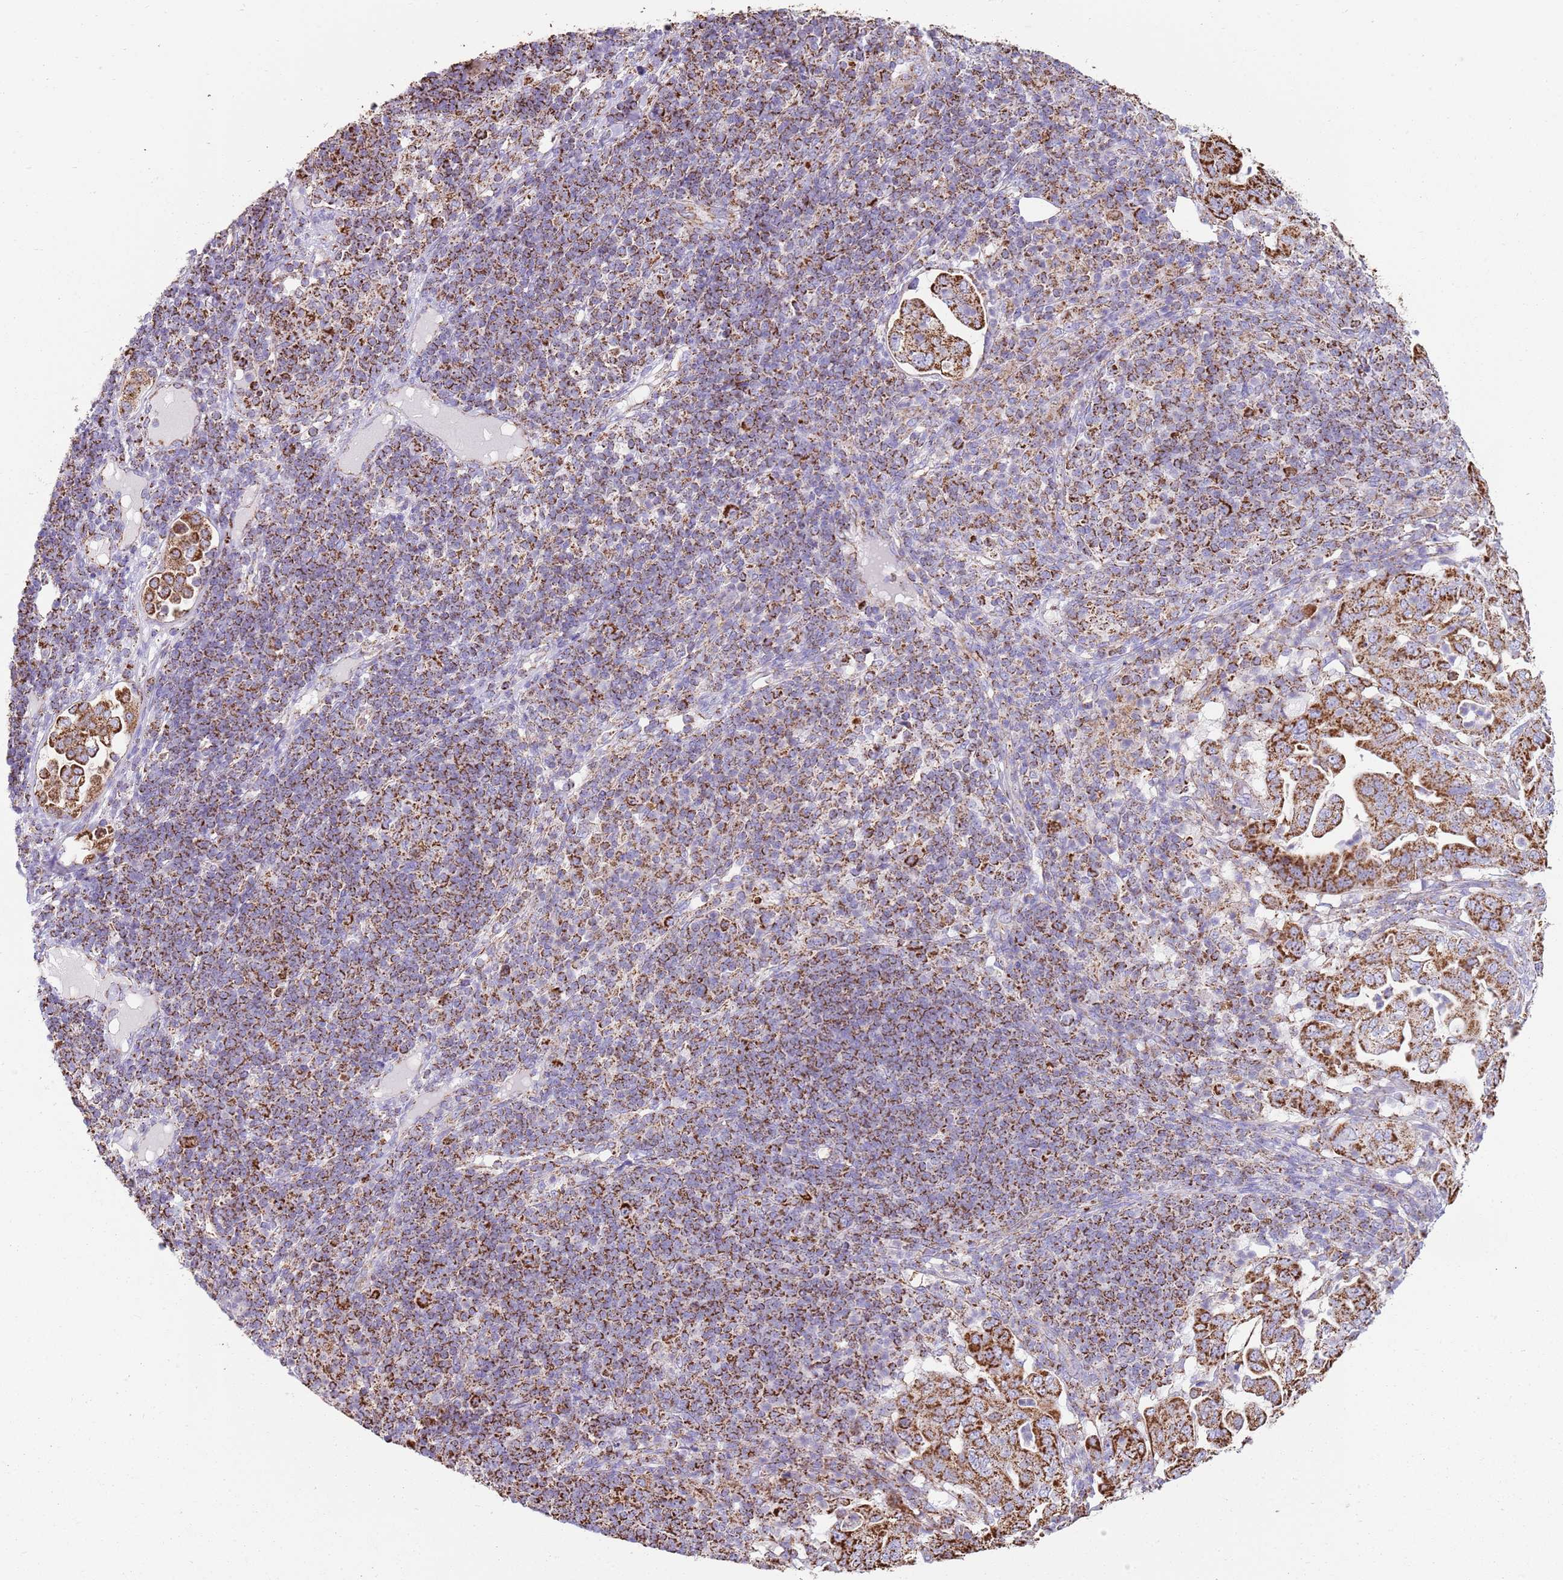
{"staining": {"intensity": "strong", "quantity": ">75%", "location": "cytoplasmic/membranous"}, "tissue": "pancreatic cancer", "cell_type": "Tumor cells", "image_type": "cancer", "snomed": [{"axis": "morphology", "description": "Normal tissue, NOS"}, {"axis": "morphology", "description": "Adenocarcinoma, NOS"}, {"axis": "topography", "description": "Lymph node"}, {"axis": "topography", "description": "Pancreas"}], "caption": "There is high levels of strong cytoplasmic/membranous expression in tumor cells of pancreatic adenocarcinoma, as demonstrated by immunohistochemical staining (brown color).", "gene": "TTLL1", "patient": {"sex": "female", "age": 67}}